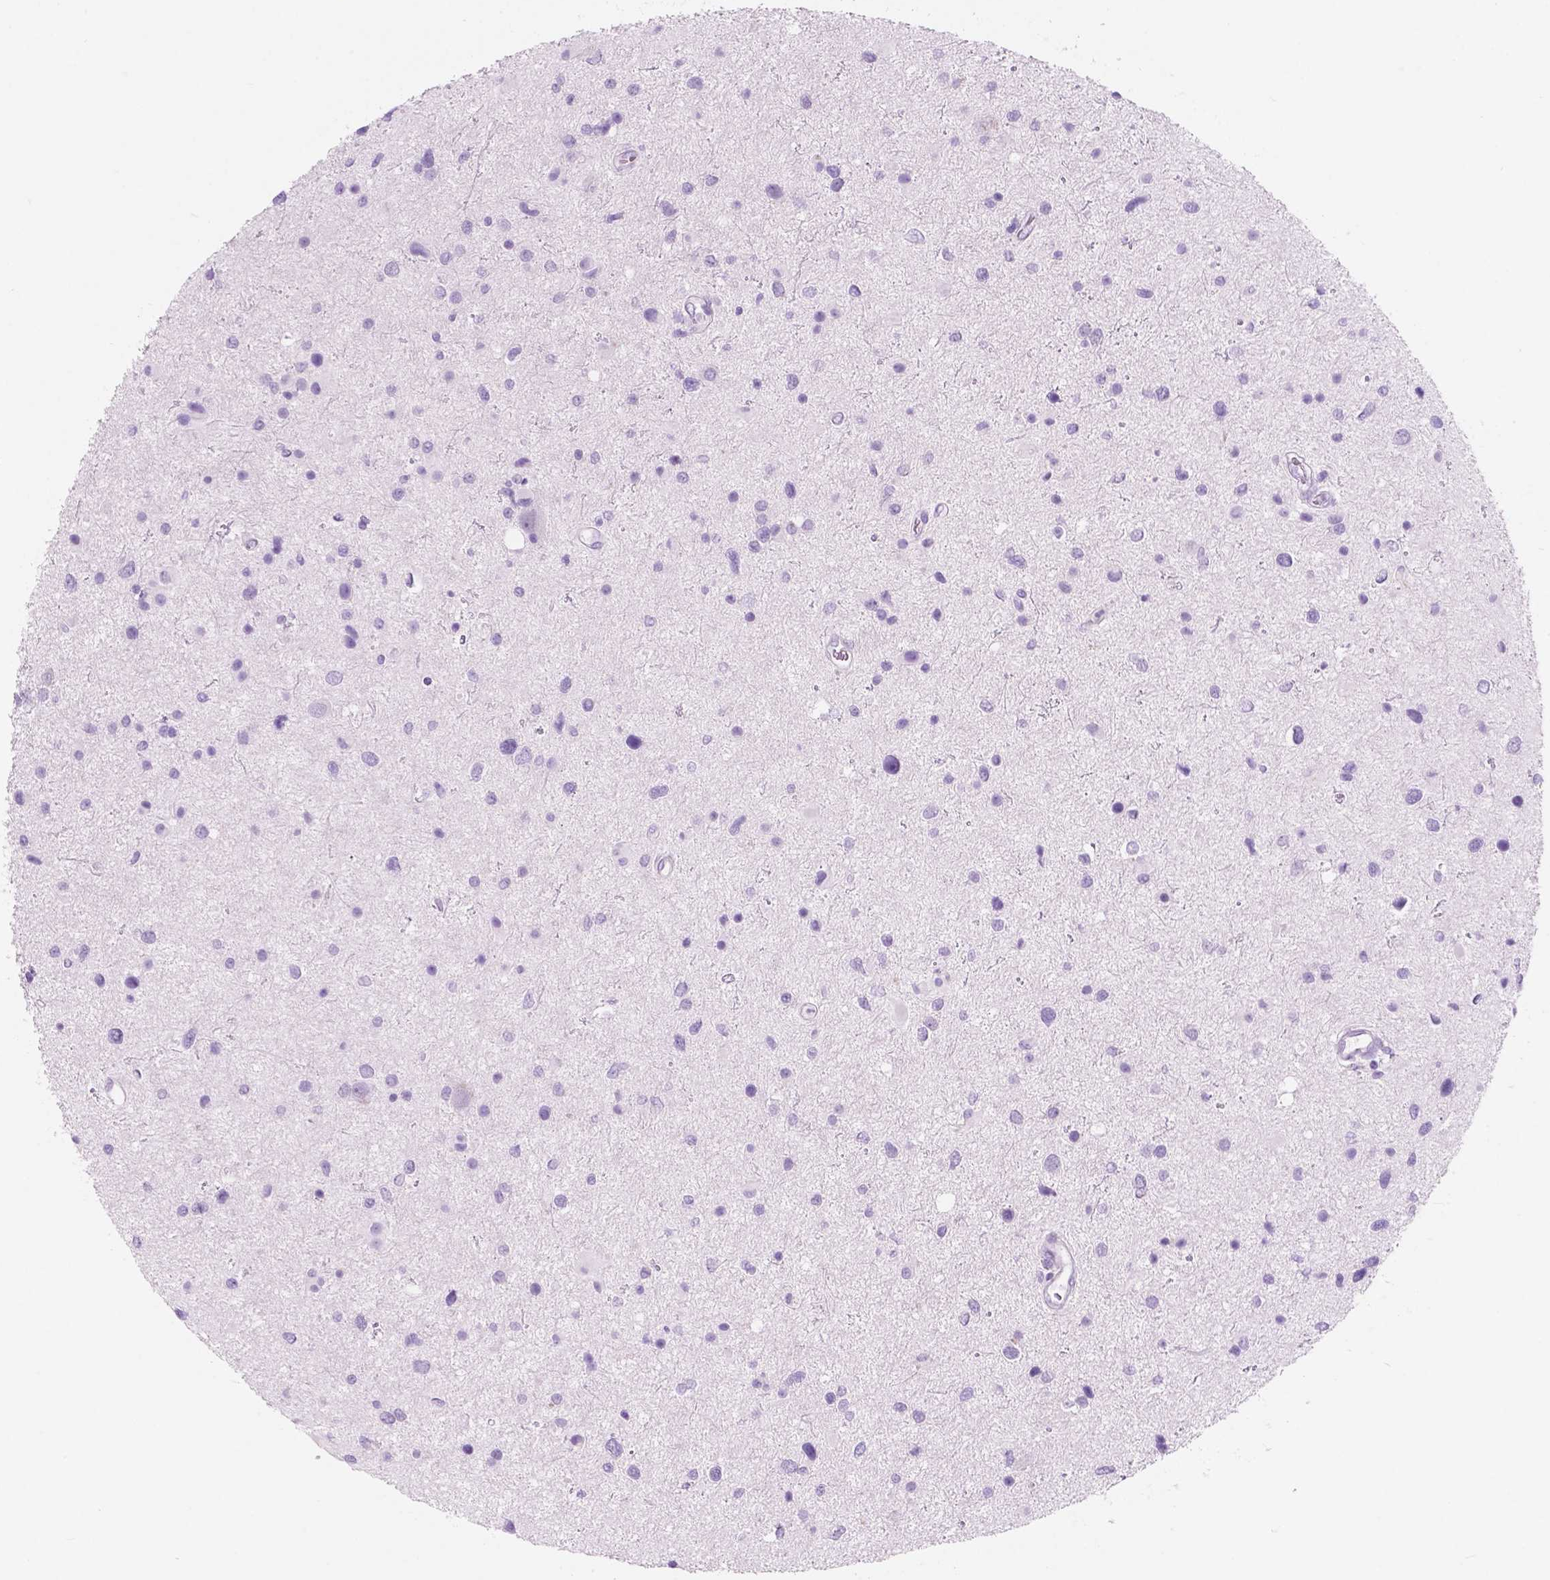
{"staining": {"intensity": "negative", "quantity": "none", "location": "none"}, "tissue": "glioma", "cell_type": "Tumor cells", "image_type": "cancer", "snomed": [{"axis": "morphology", "description": "Glioma, malignant, Low grade"}, {"axis": "topography", "description": "Brain"}], "caption": "This is an IHC photomicrograph of malignant low-grade glioma. There is no positivity in tumor cells.", "gene": "CUZD1", "patient": {"sex": "female", "age": 32}}